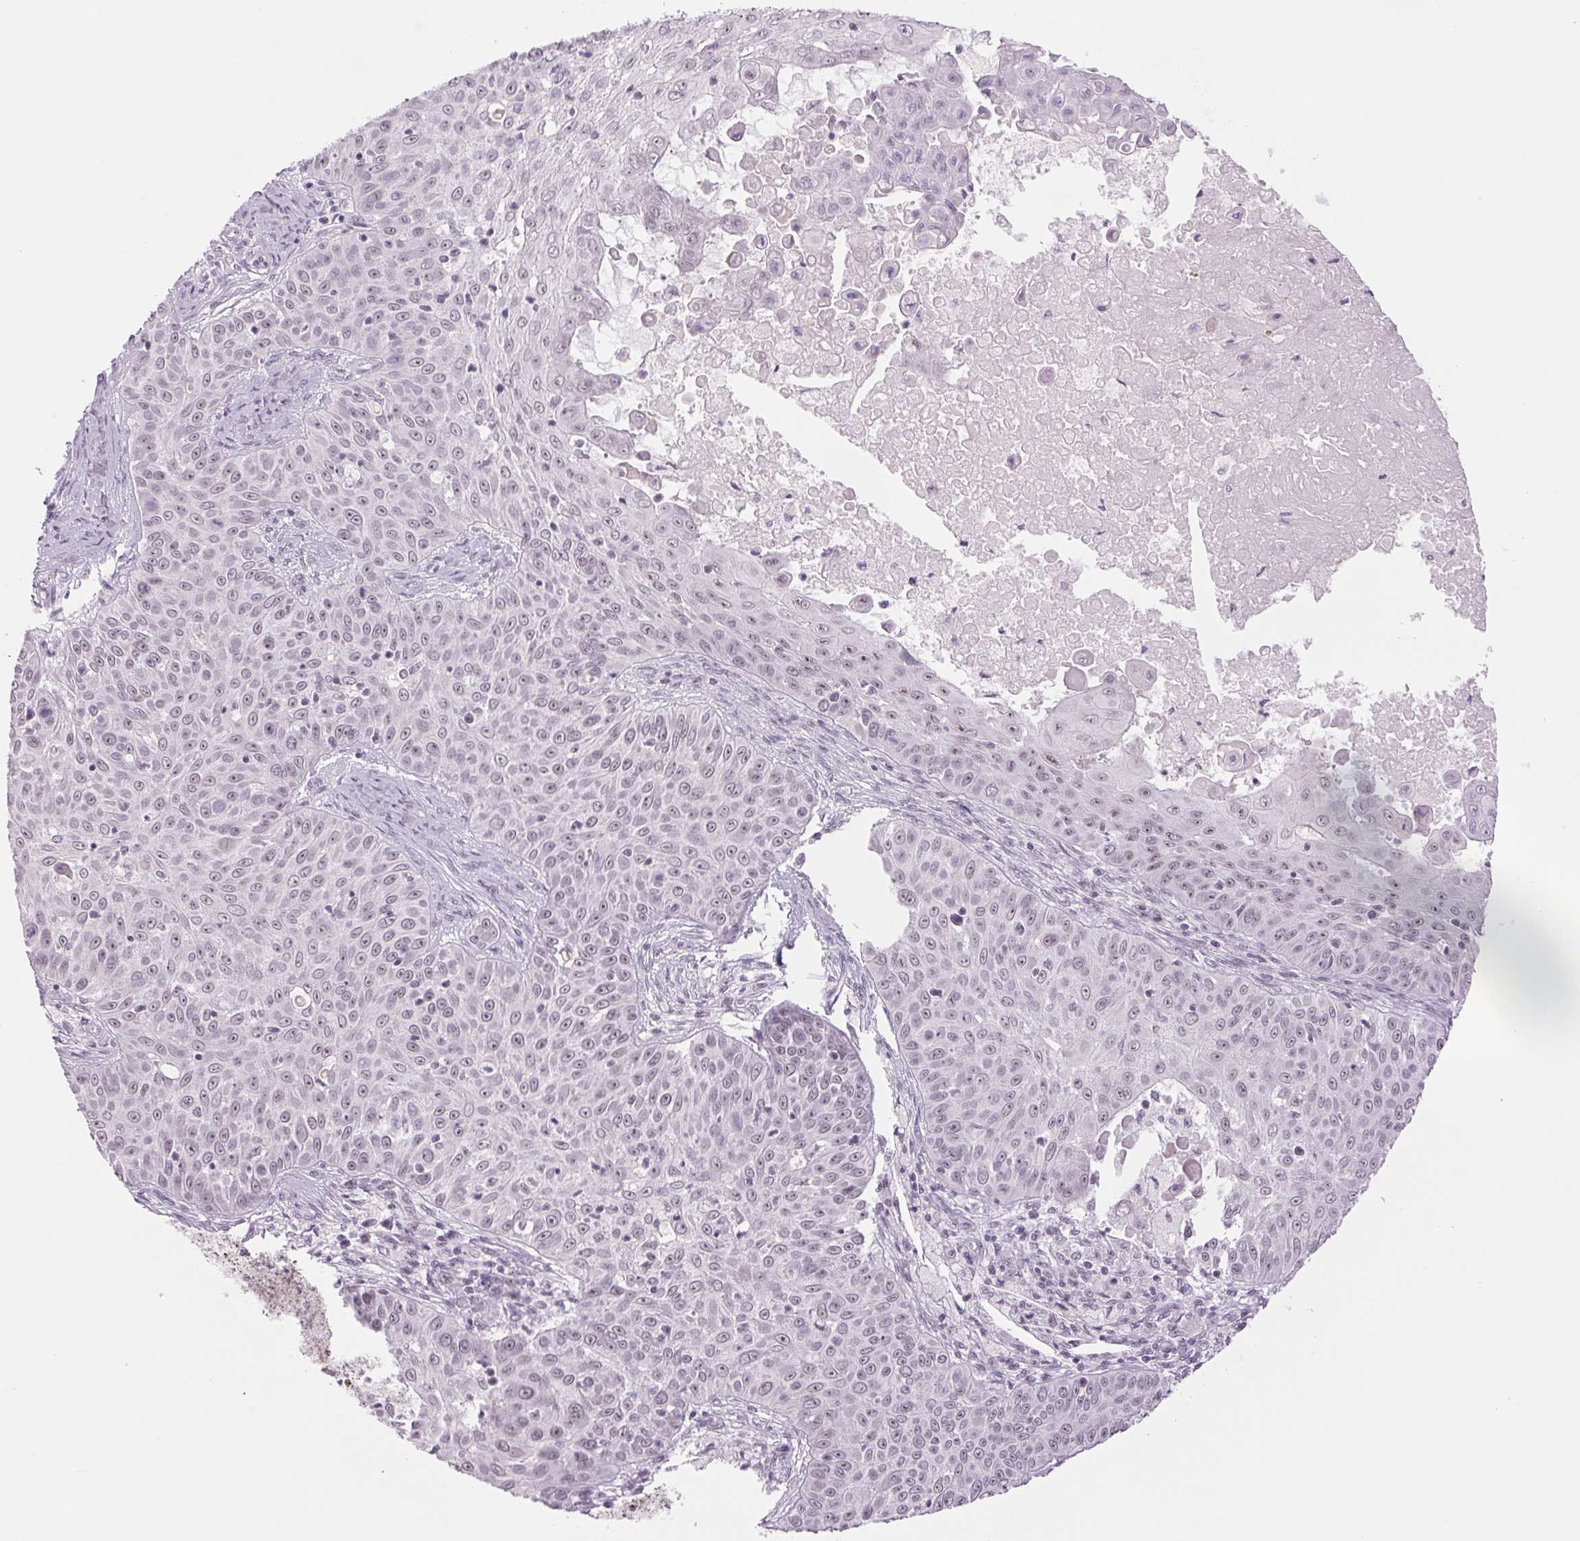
{"staining": {"intensity": "weak", "quantity": "<25%", "location": "nuclear"}, "tissue": "skin cancer", "cell_type": "Tumor cells", "image_type": "cancer", "snomed": [{"axis": "morphology", "description": "Squamous cell carcinoma, NOS"}, {"axis": "topography", "description": "Skin"}], "caption": "DAB immunohistochemical staining of skin cancer (squamous cell carcinoma) displays no significant positivity in tumor cells.", "gene": "ZC3H14", "patient": {"sex": "male", "age": 82}}